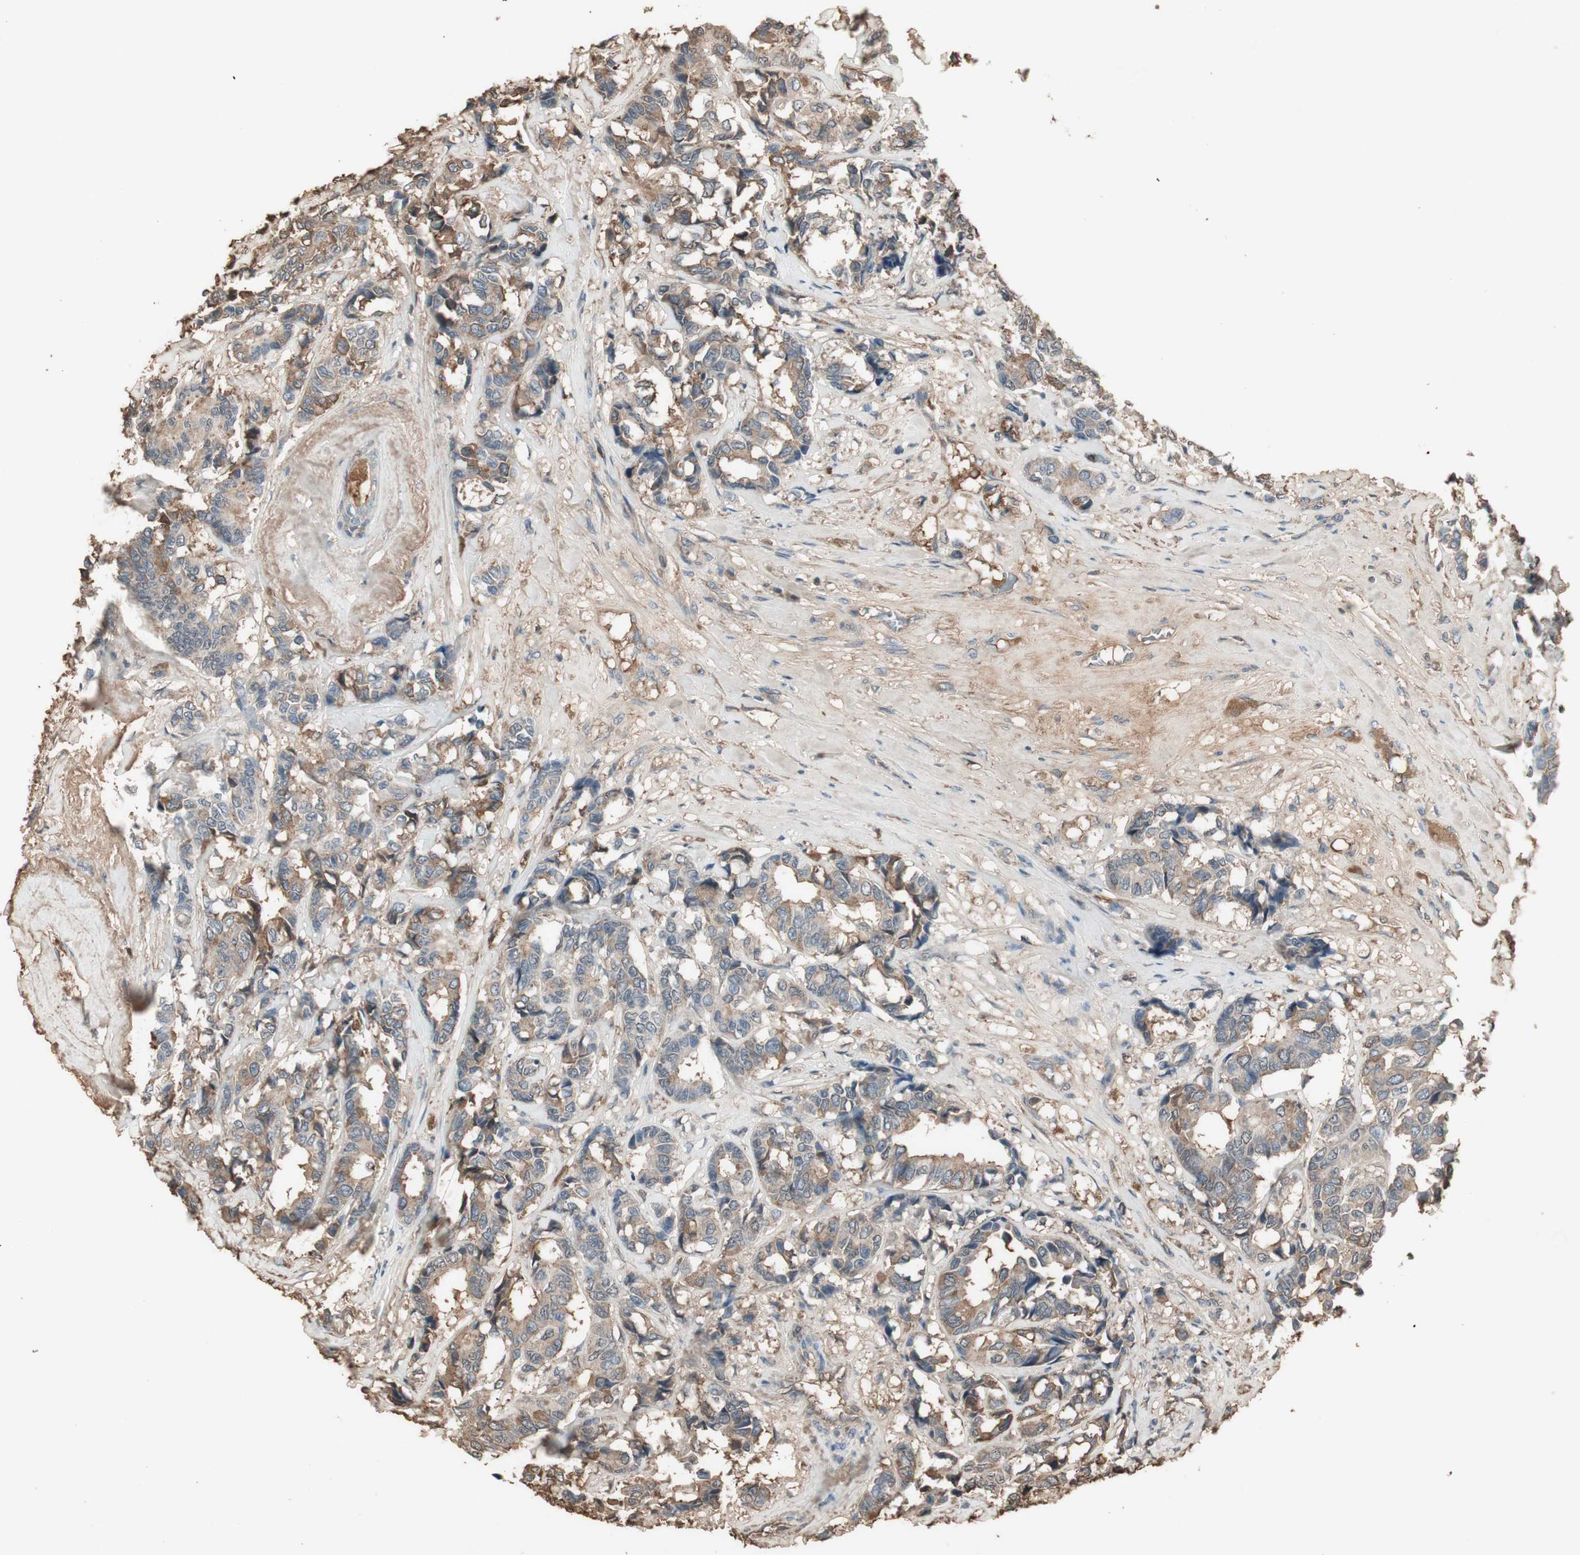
{"staining": {"intensity": "weak", "quantity": ">75%", "location": "cytoplasmic/membranous"}, "tissue": "breast cancer", "cell_type": "Tumor cells", "image_type": "cancer", "snomed": [{"axis": "morphology", "description": "Duct carcinoma"}, {"axis": "topography", "description": "Breast"}], "caption": "This is an image of immunohistochemistry staining of breast invasive ductal carcinoma, which shows weak expression in the cytoplasmic/membranous of tumor cells.", "gene": "MMP14", "patient": {"sex": "female", "age": 87}}